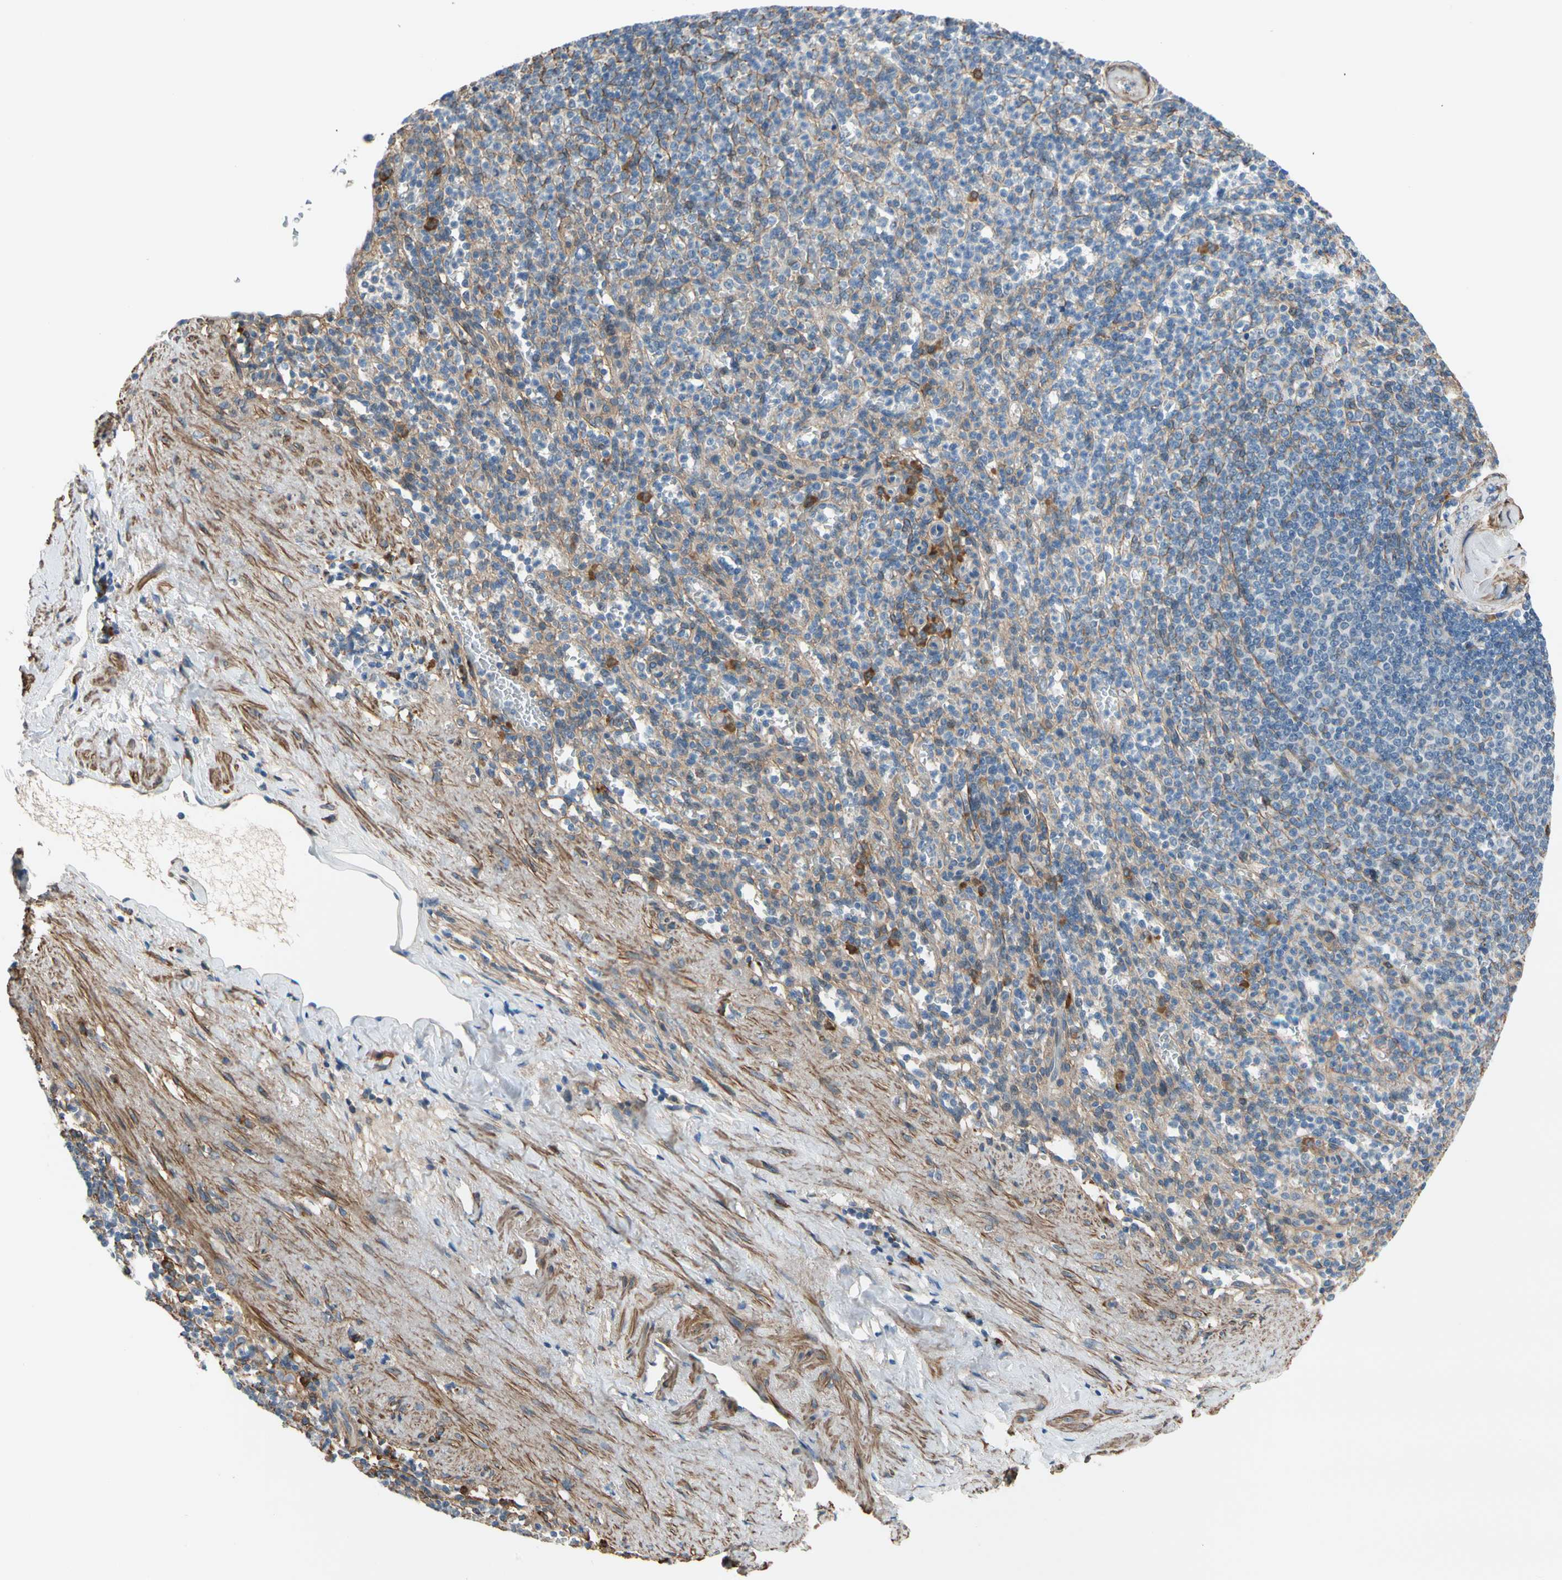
{"staining": {"intensity": "moderate", "quantity": "25%-75%", "location": "cytoplasmic/membranous"}, "tissue": "spleen", "cell_type": "Cells in red pulp", "image_type": "normal", "snomed": [{"axis": "morphology", "description": "Normal tissue, NOS"}, {"axis": "topography", "description": "Spleen"}], "caption": "IHC (DAB) staining of unremarkable spleen demonstrates moderate cytoplasmic/membranous protein positivity in about 25%-75% of cells in red pulp.", "gene": "LIMK2", "patient": {"sex": "female", "age": 74}}